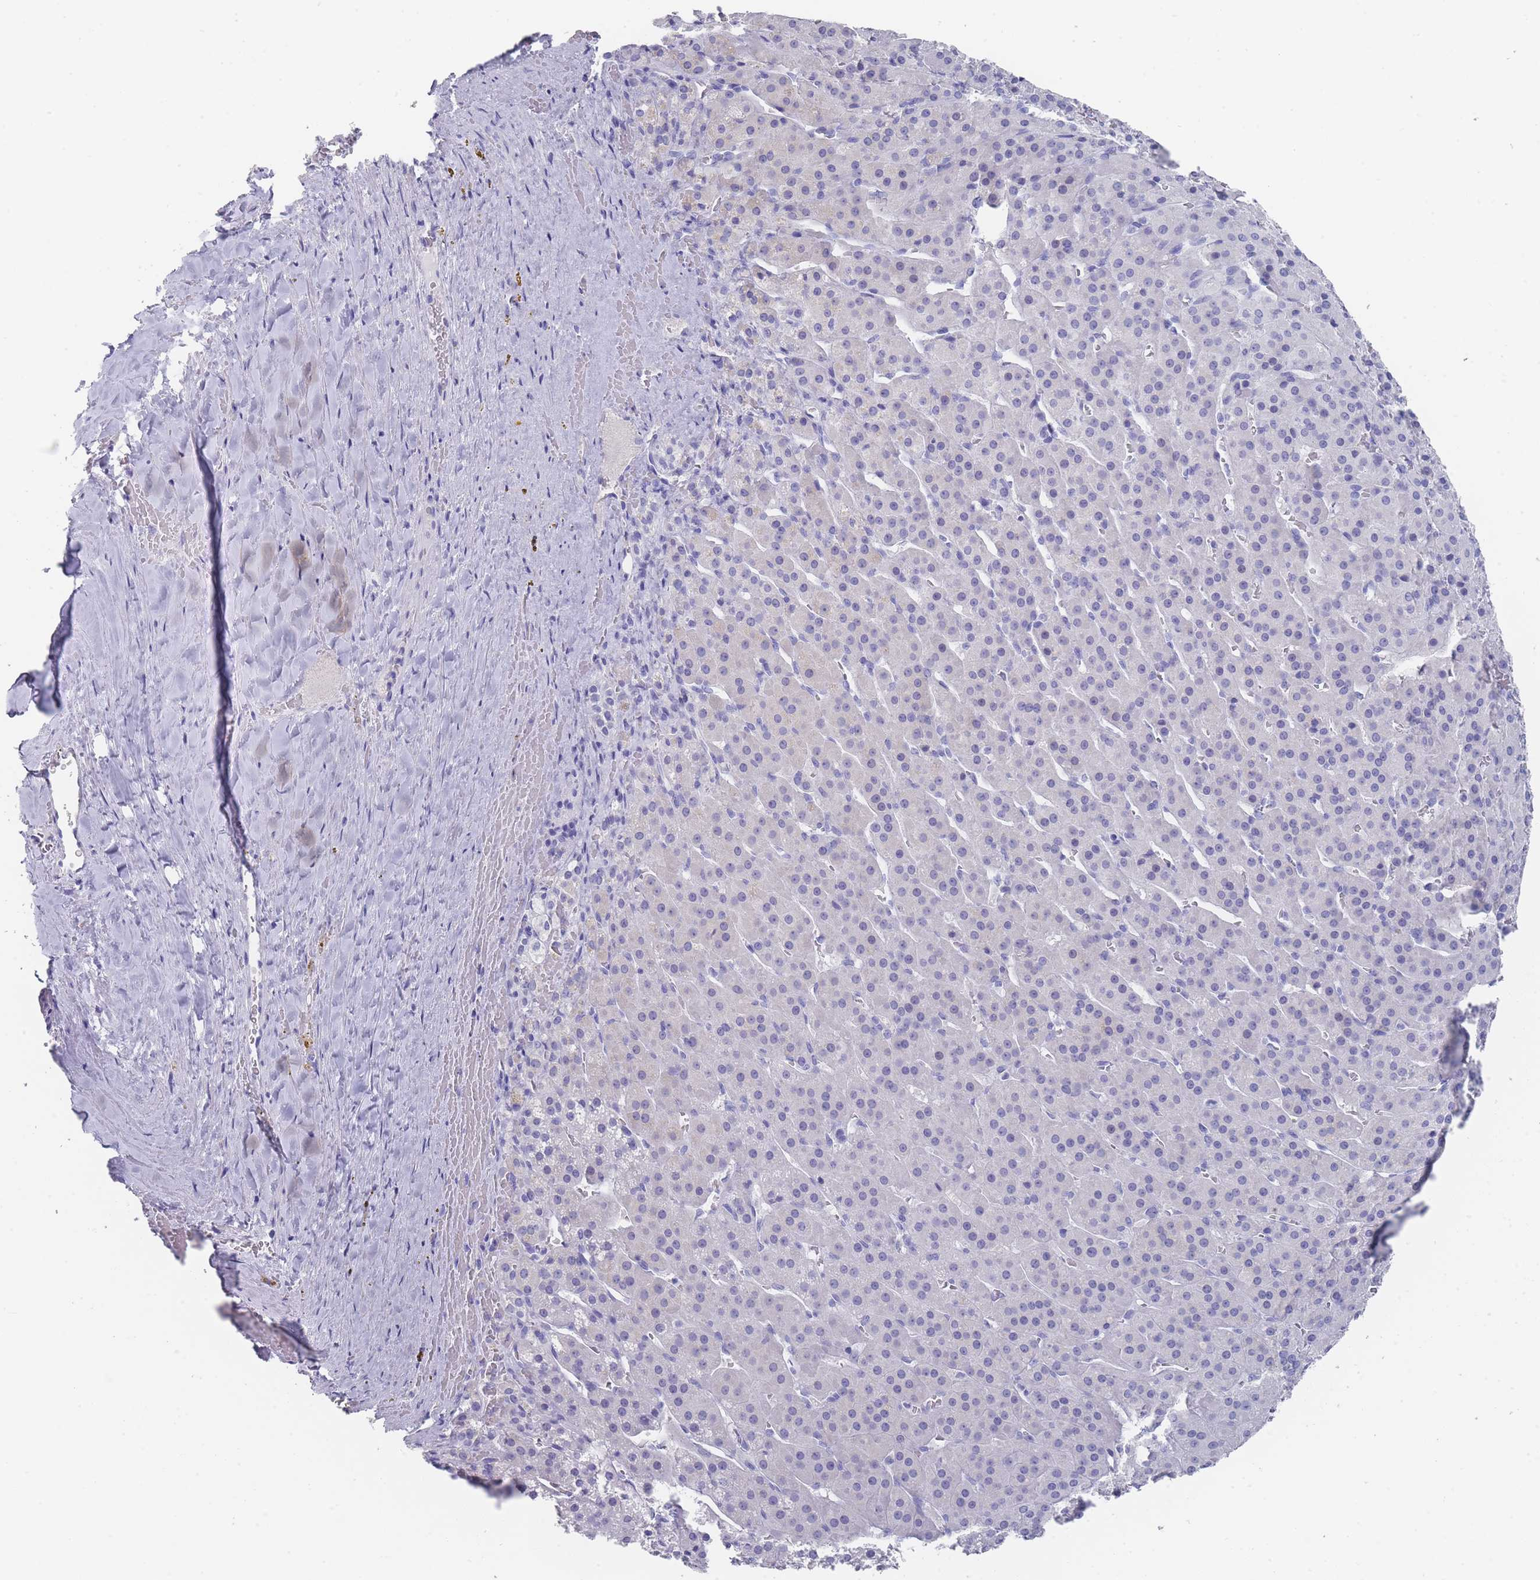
{"staining": {"intensity": "negative", "quantity": "none", "location": "none"}, "tissue": "adrenal gland", "cell_type": "Glandular cells", "image_type": "normal", "snomed": [{"axis": "morphology", "description": "Normal tissue, NOS"}, {"axis": "topography", "description": "Adrenal gland"}], "caption": "High power microscopy photomicrograph of an IHC photomicrograph of normal adrenal gland, revealing no significant positivity in glandular cells.", "gene": "RAB2B", "patient": {"sex": "female", "age": 41}}